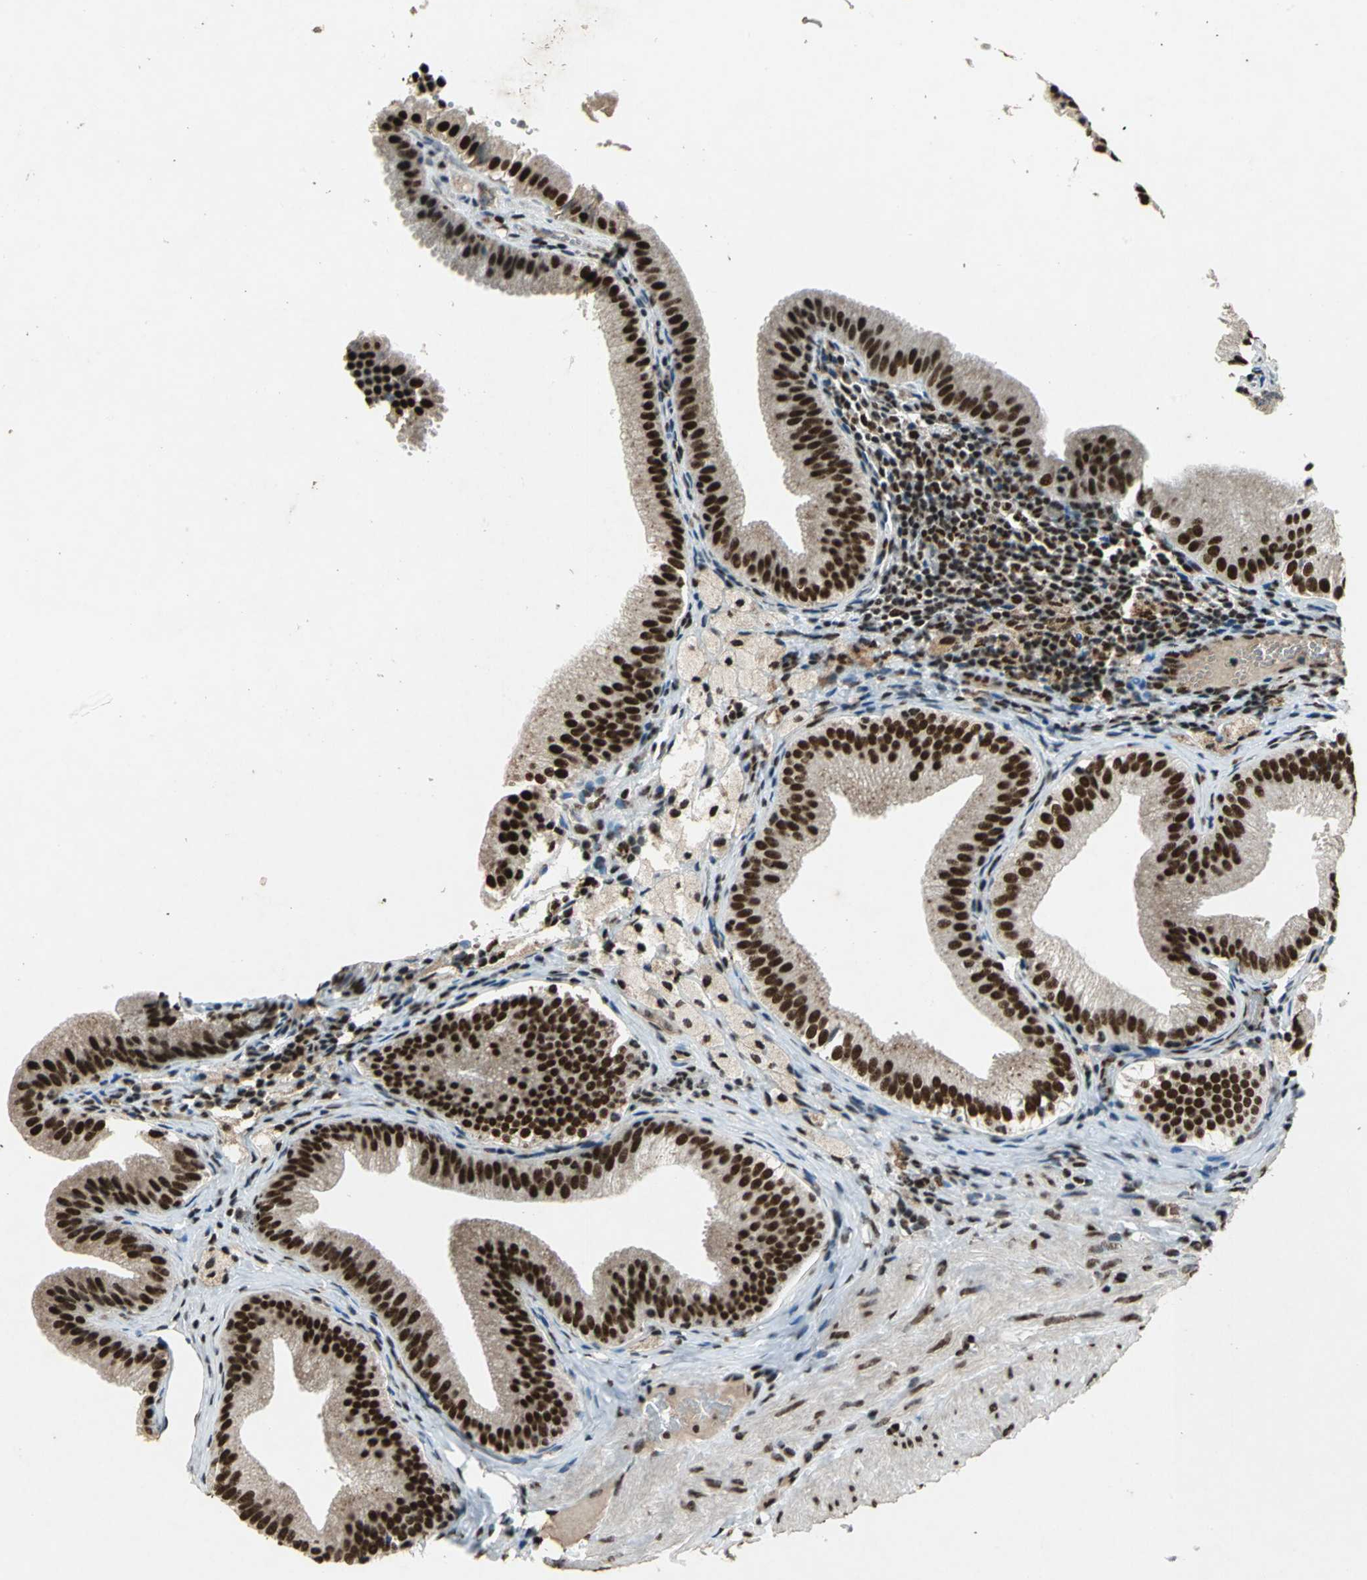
{"staining": {"intensity": "strong", "quantity": ">75%", "location": "nuclear"}, "tissue": "gallbladder", "cell_type": "Glandular cells", "image_type": "normal", "snomed": [{"axis": "morphology", "description": "Normal tissue, NOS"}, {"axis": "topography", "description": "Gallbladder"}], "caption": "Brown immunohistochemical staining in normal gallbladder displays strong nuclear staining in about >75% of glandular cells.", "gene": "MTA2", "patient": {"sex": "female", "age": 24}}